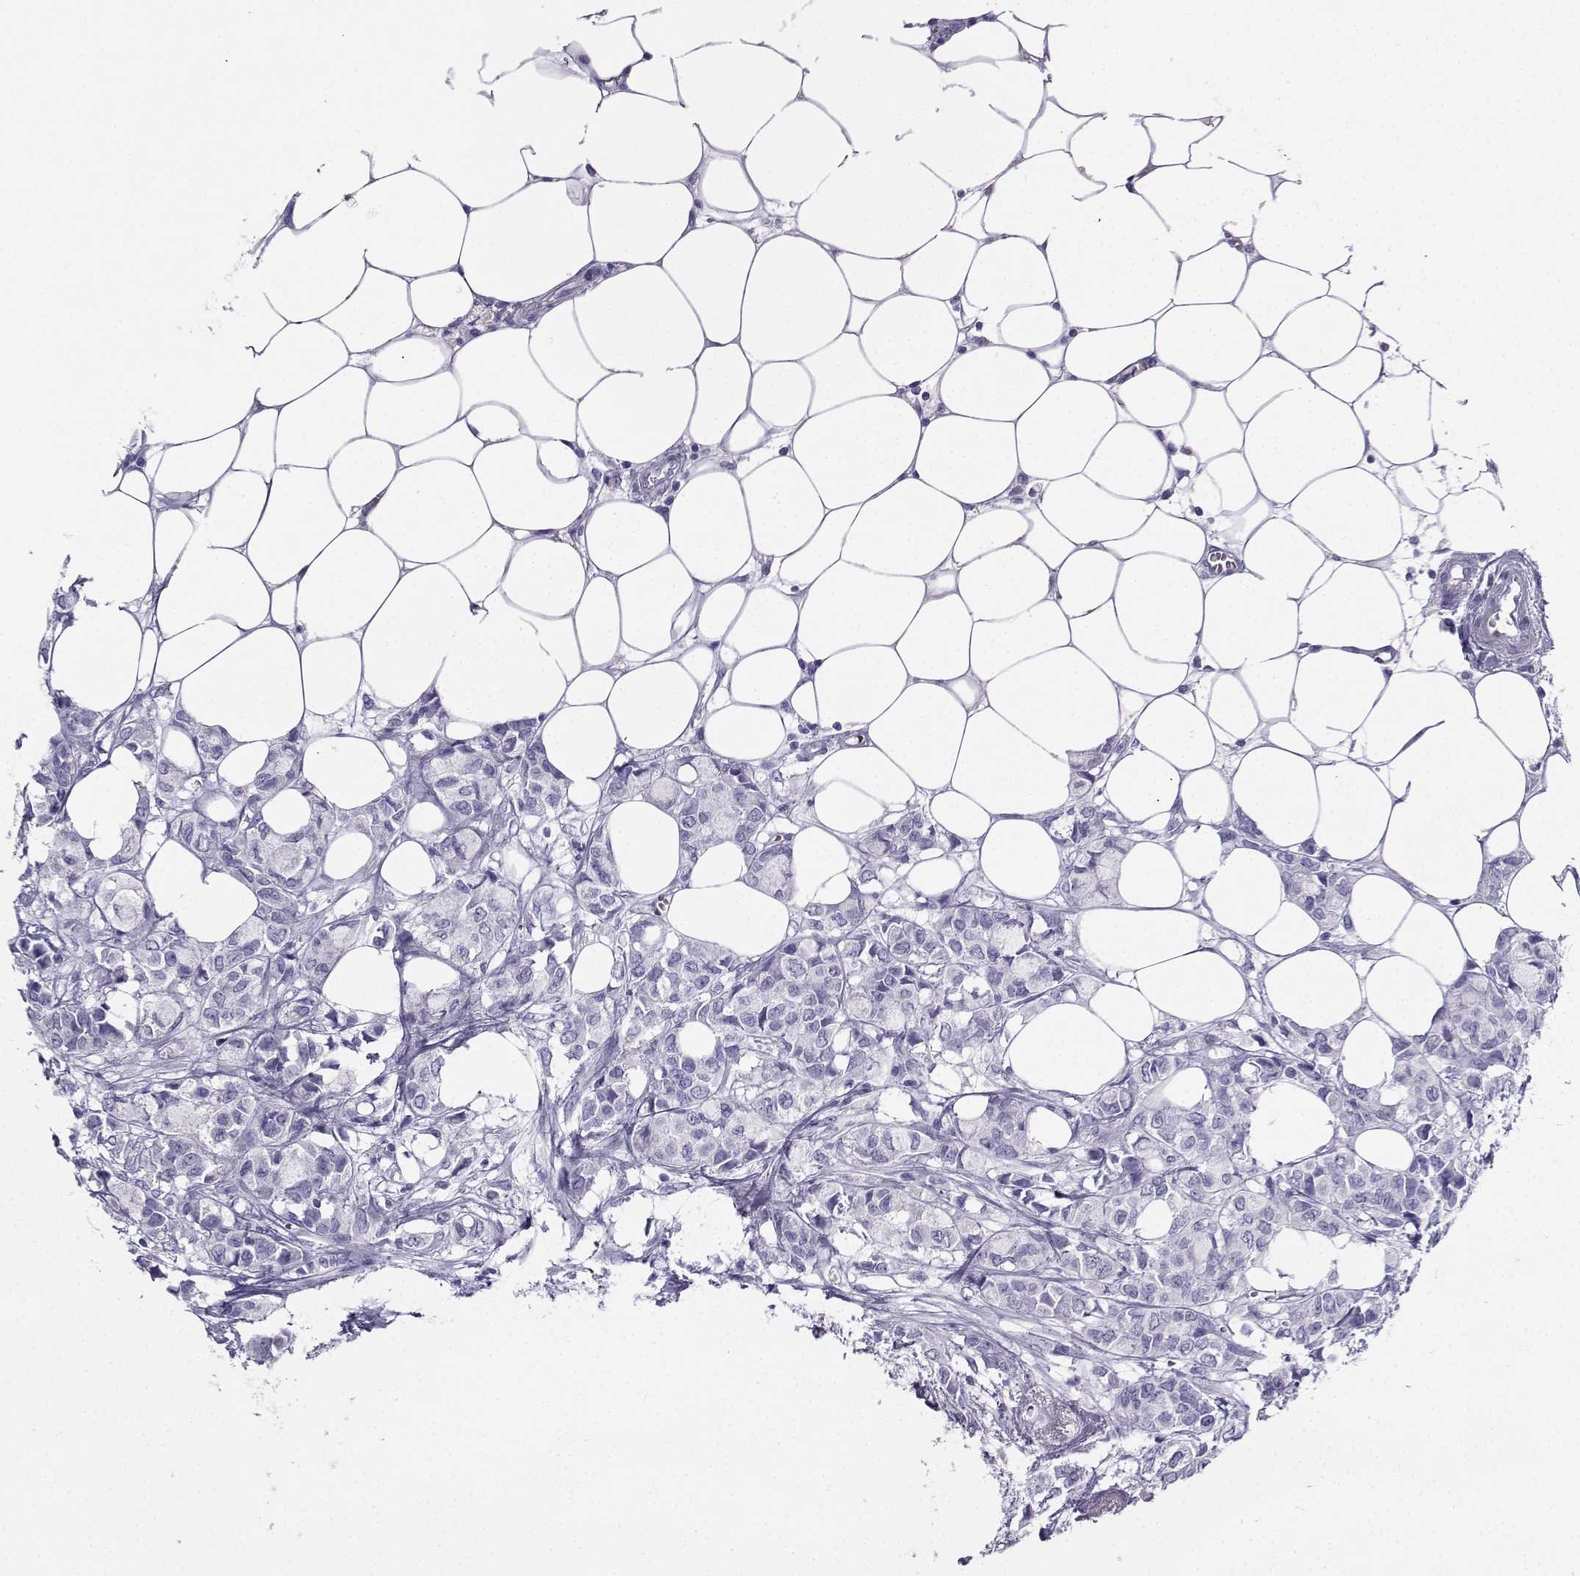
{"staining": {"intensity": "negative", "quantity": "none", "location": "none"}, "tissue": "breast cancer", "cell_type": "Tumor cells", "image_type": "cancer", "snomed": [{"axis": "morphology", "description": "Duct carcinoma"}, {"axis": "topography", "description": "Breast"}], "caption": "This is an immunohistochemistry (IHC) photomicrograph of human breast cancer. There is no staining in tumor cells.", "gene": "CD109", "patient": {"sex": "female", "age": 85}}